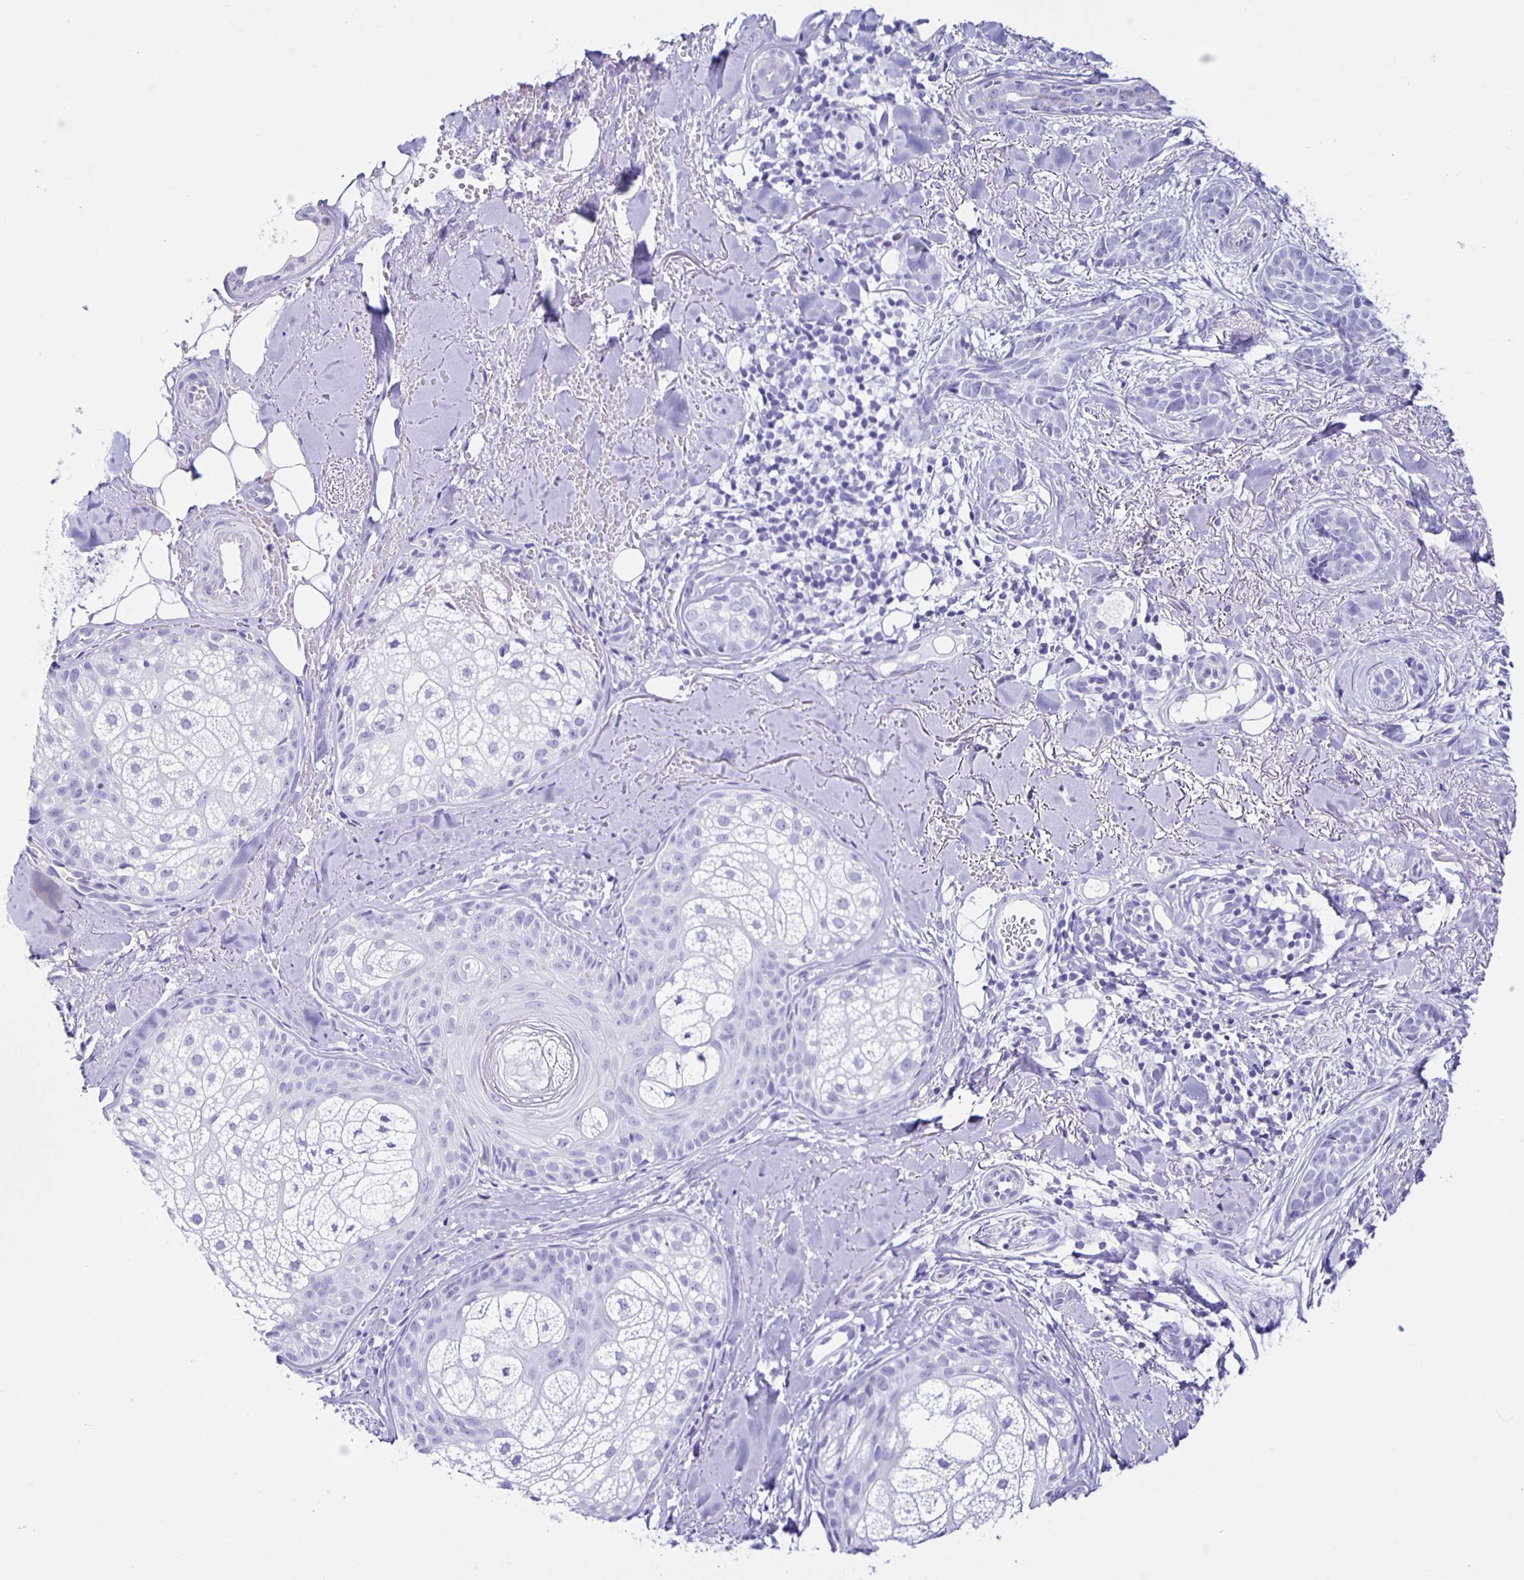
{"staining": {"intensity": "negative", "quantity": "none", "location": "none"}, "tissue": "skin cancer", "cell_type": "Tumor cells", "image_type": "cancer", "snomed": [{"axis": "morphology", "description": "Basal cell carcinoma"}, {"axis": "morphology", "description": "BCC, high aggressive"}, {"axis": "topography", "description": "Skin"}], "caption": "Basal cell carcinoma (skin) stained for a protein using immunohistochemistry reveals no expression tumor cells.", "gene": "AQP6", "patient": {"sex": "female", "age": 79}}